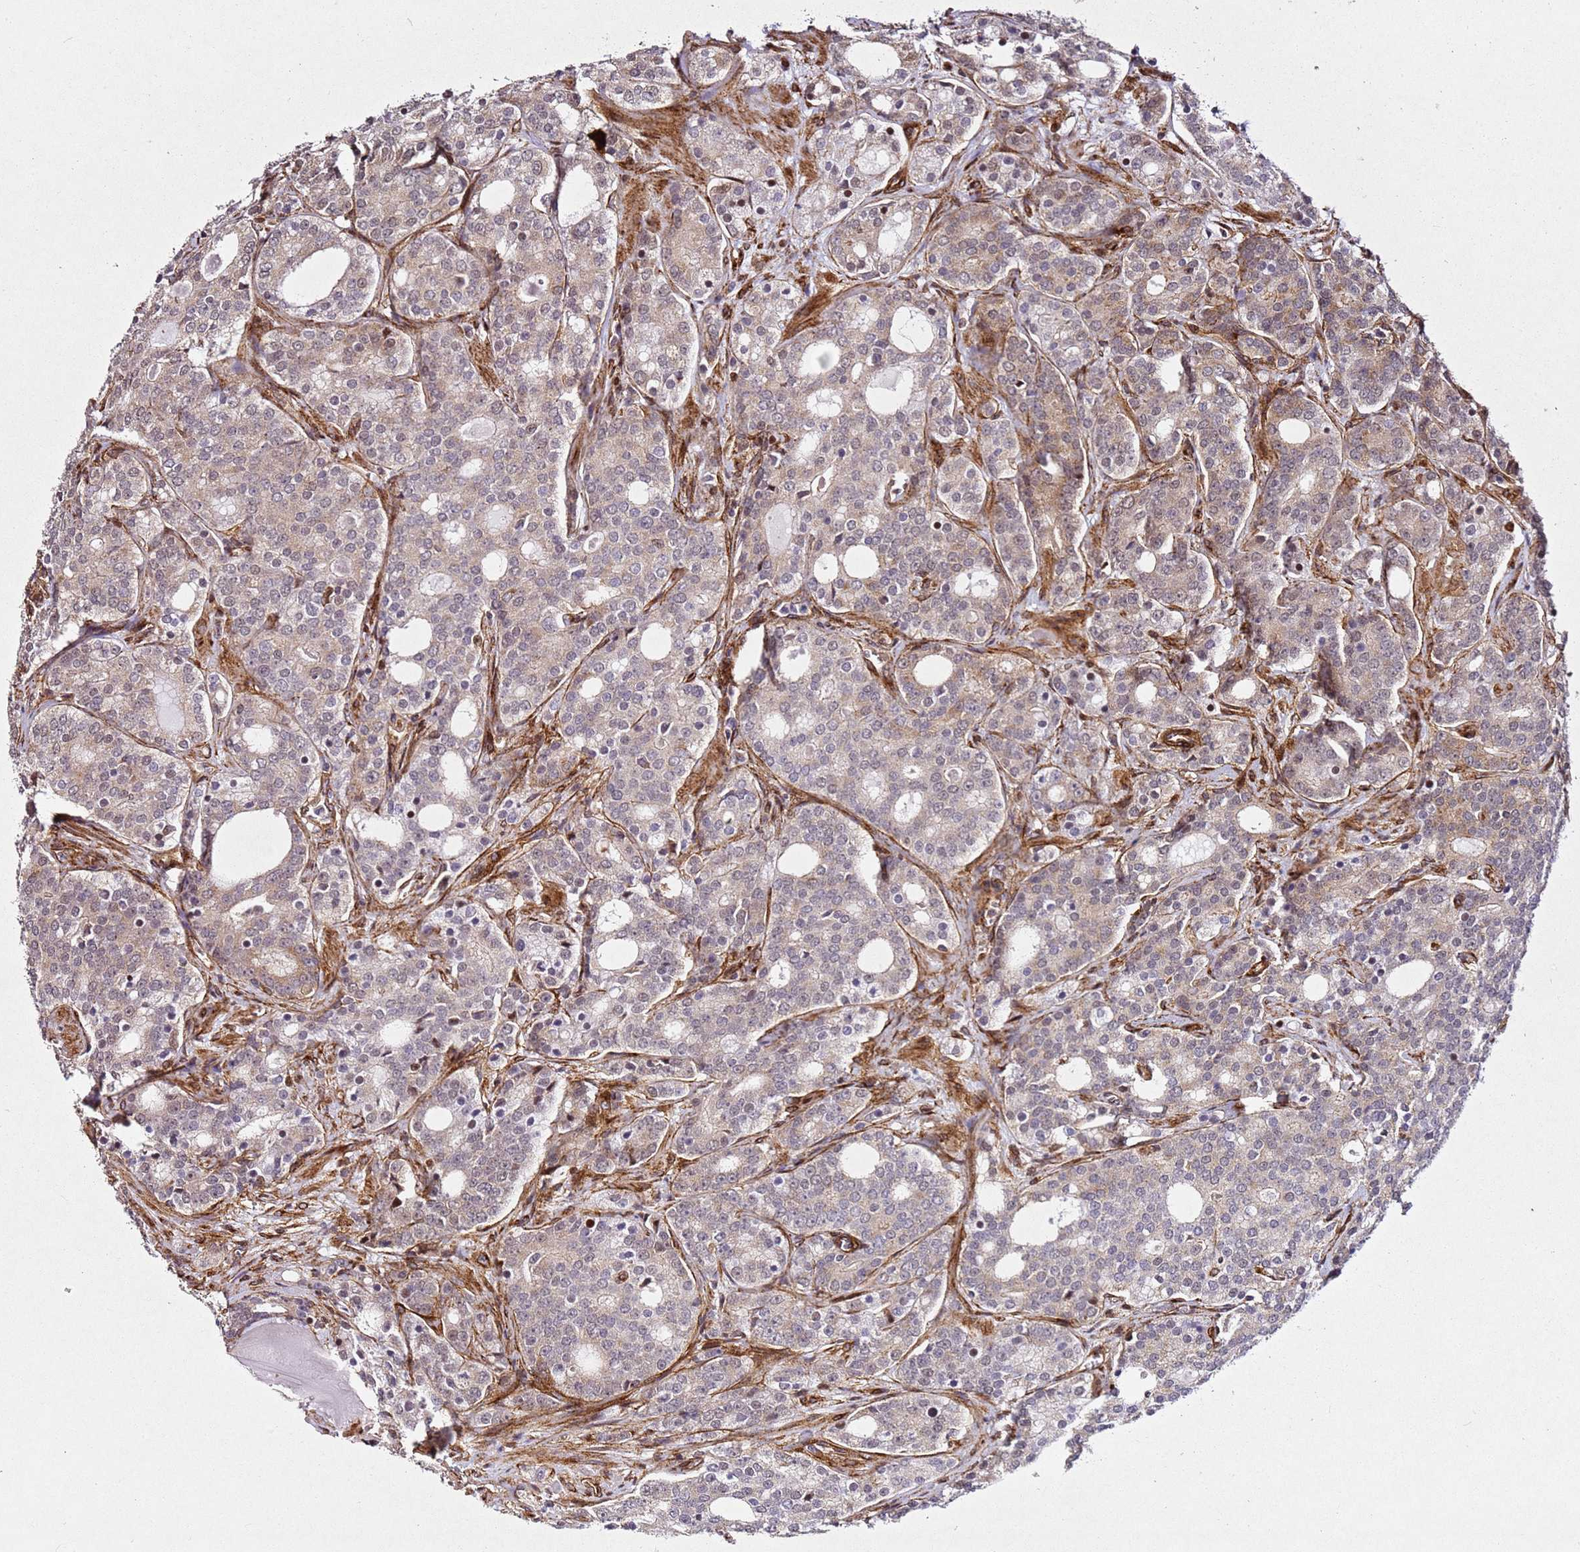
{"staining": {"intensity": "weak", "quantity": "25%-75%", "location": "cytoplasmic/membranous"}, "tissue": "prostate cancer", "cell_type": "Tumor cells", "image_type": "cancer", "snomed": [{"axis": "morphology", "description": "Adenocarcinoma, High grade"}, {"axis": "topography", "description": "Prostate"}], "caption": "Prostate cancer (adenocarcinoma (high-grade)) was stained to show a protein in brown. There is low levels of weak cytoplasmic/membranous staining in approximately 25%-75% of tumor cells.", "gene": "ZNF296", "patient": {"sex": "male", "age": 64}}